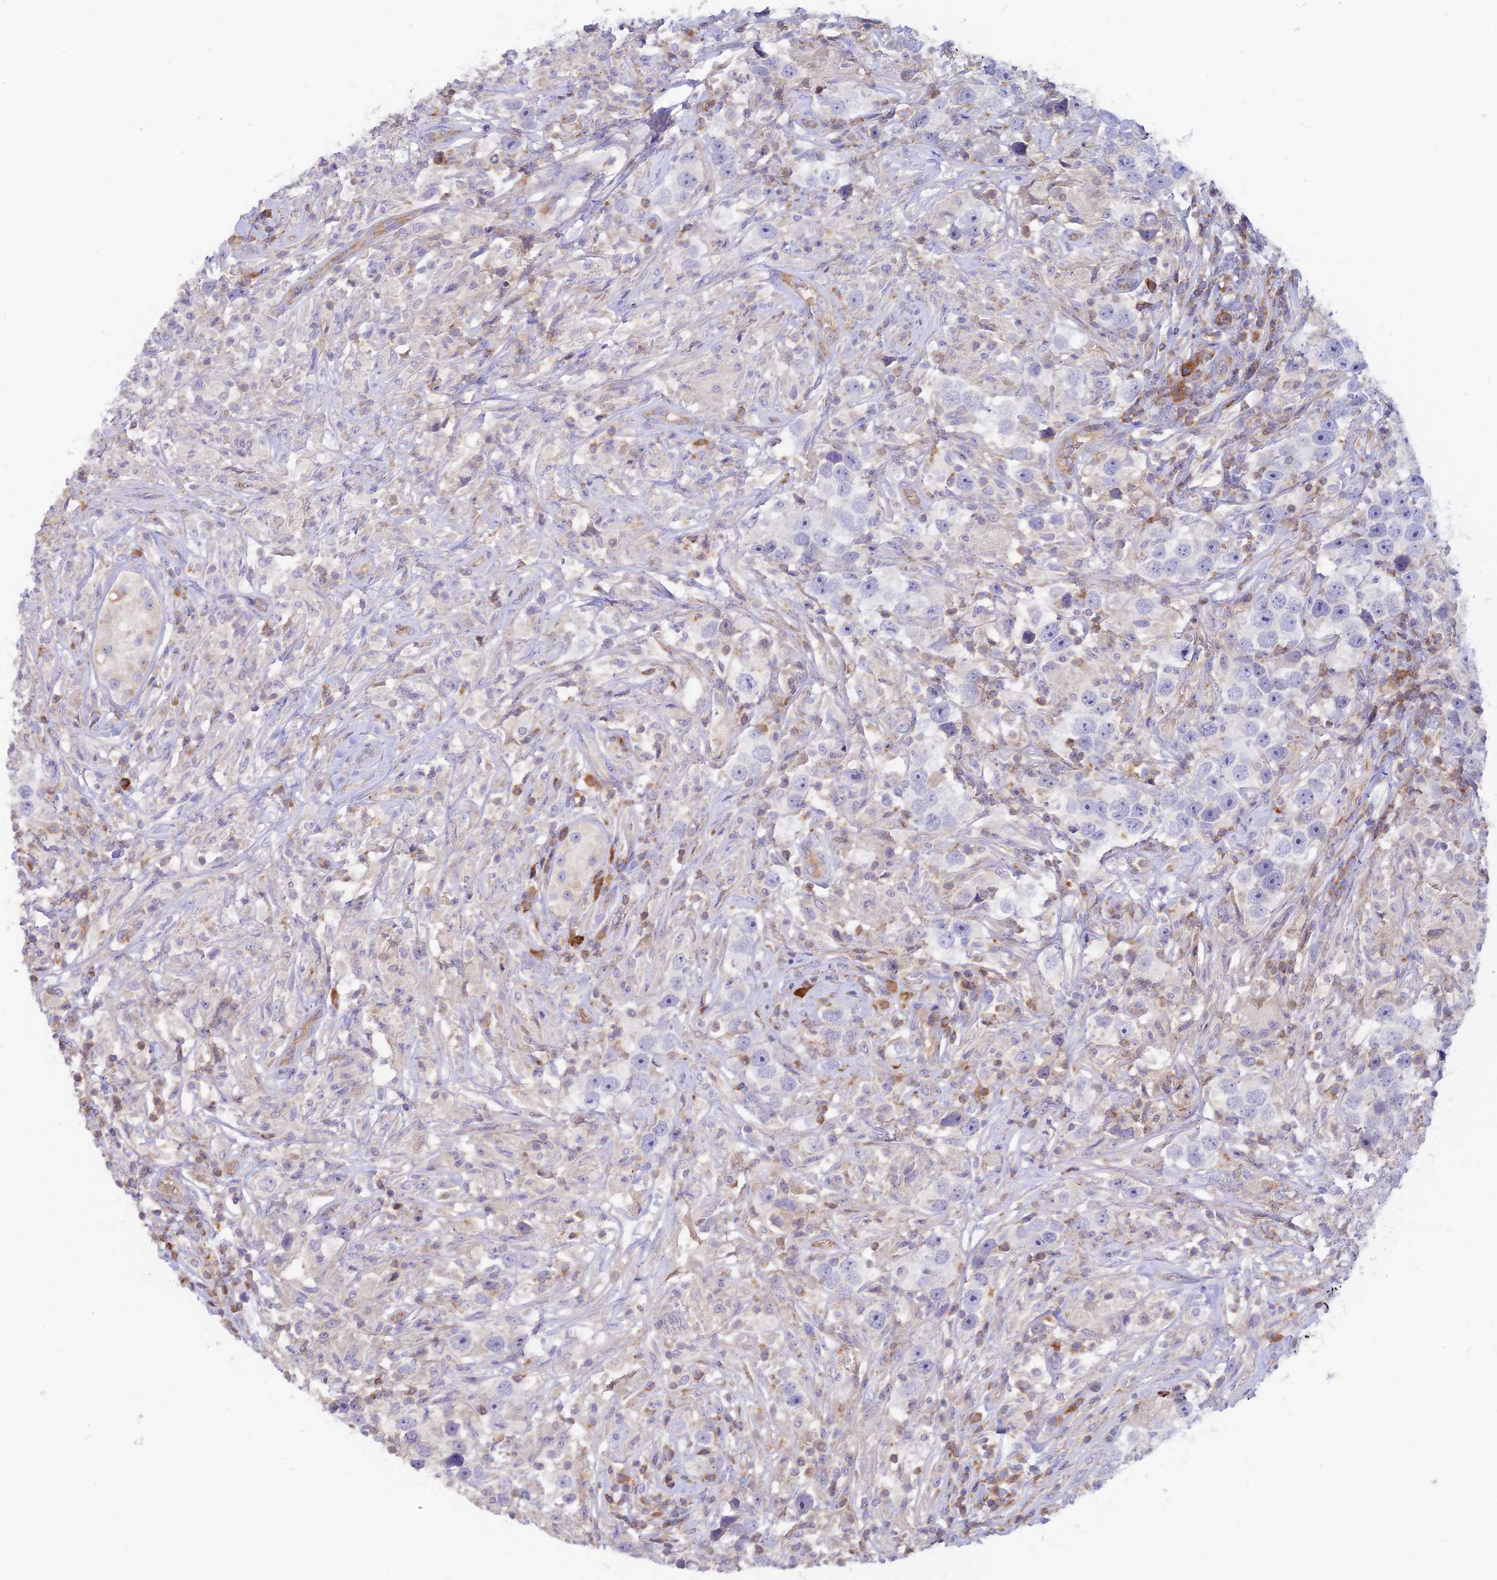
{"staining": {"intensity": "negative", "quantity": "none", "location": "none"}, "tissue": "testis cancer", "cell_type": "Tumor cells", "image_type": "cancer", "snomed": [{"axis": "morphology", "description": "Seminoma, NOS"}, {"axis": "topography", "description": "Testis"}], "caption": "Tumor cells are negative for brown protein staining in testis seminoma.", "gene": "DENND2D", "patient": {"sex": "male", "age": 49}}